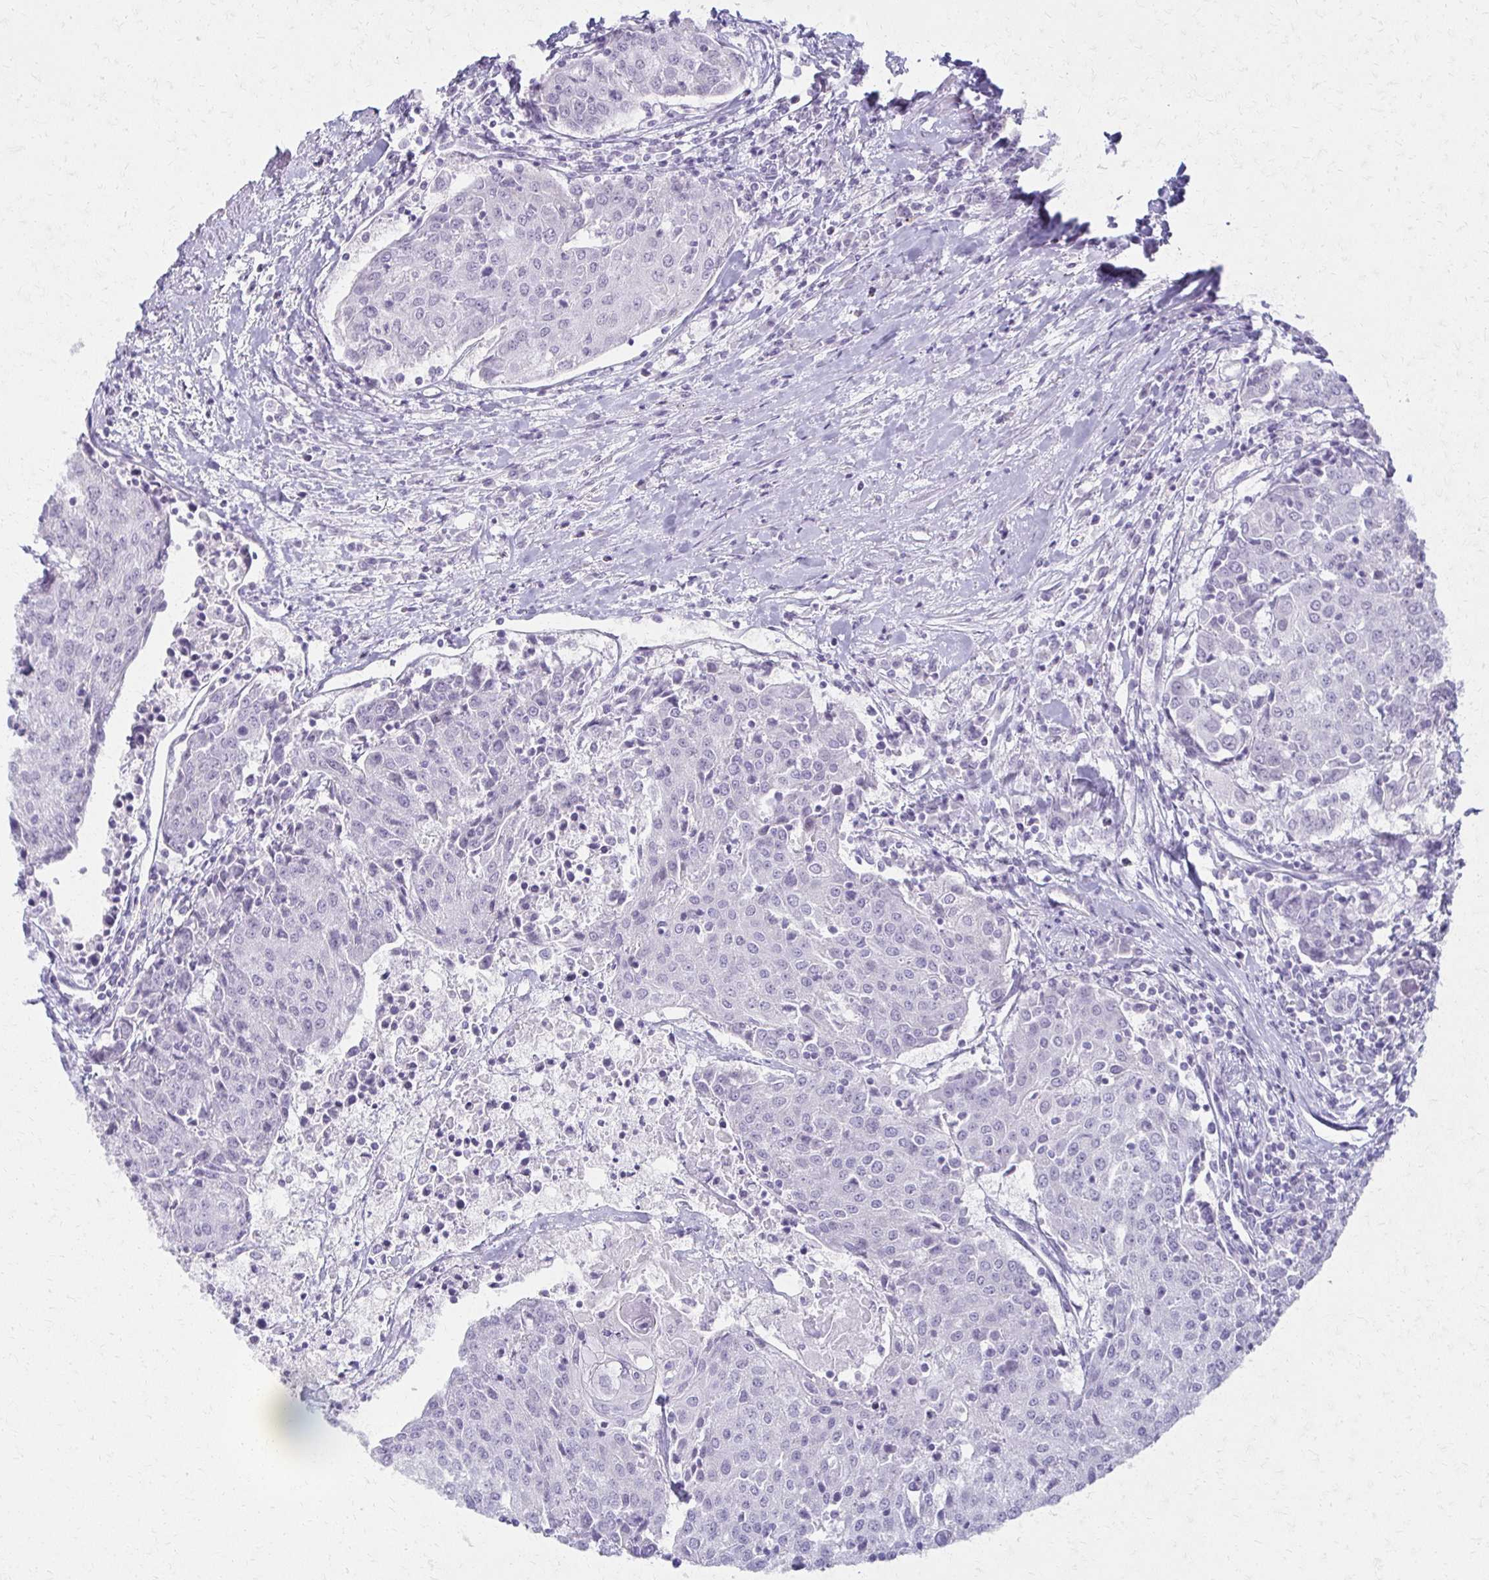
{"staining": {"intensity": "negative", "quantity": "none", "location": "none"}, "tissue": "urothelial cancer", "cell_type": "Tumor cells", "image_type": "cancer", "snomed": [{"axis": "morphology", "description": "Urothelial carcinoma, High grade"}, {"axis": "topography", "description": "Urinary bladder"}], "caption": "Tumor cells show no significant protein positivity in urothelial cancer.", "gene": "MORC4", "patient": {"sex": "female", "age": 85}}